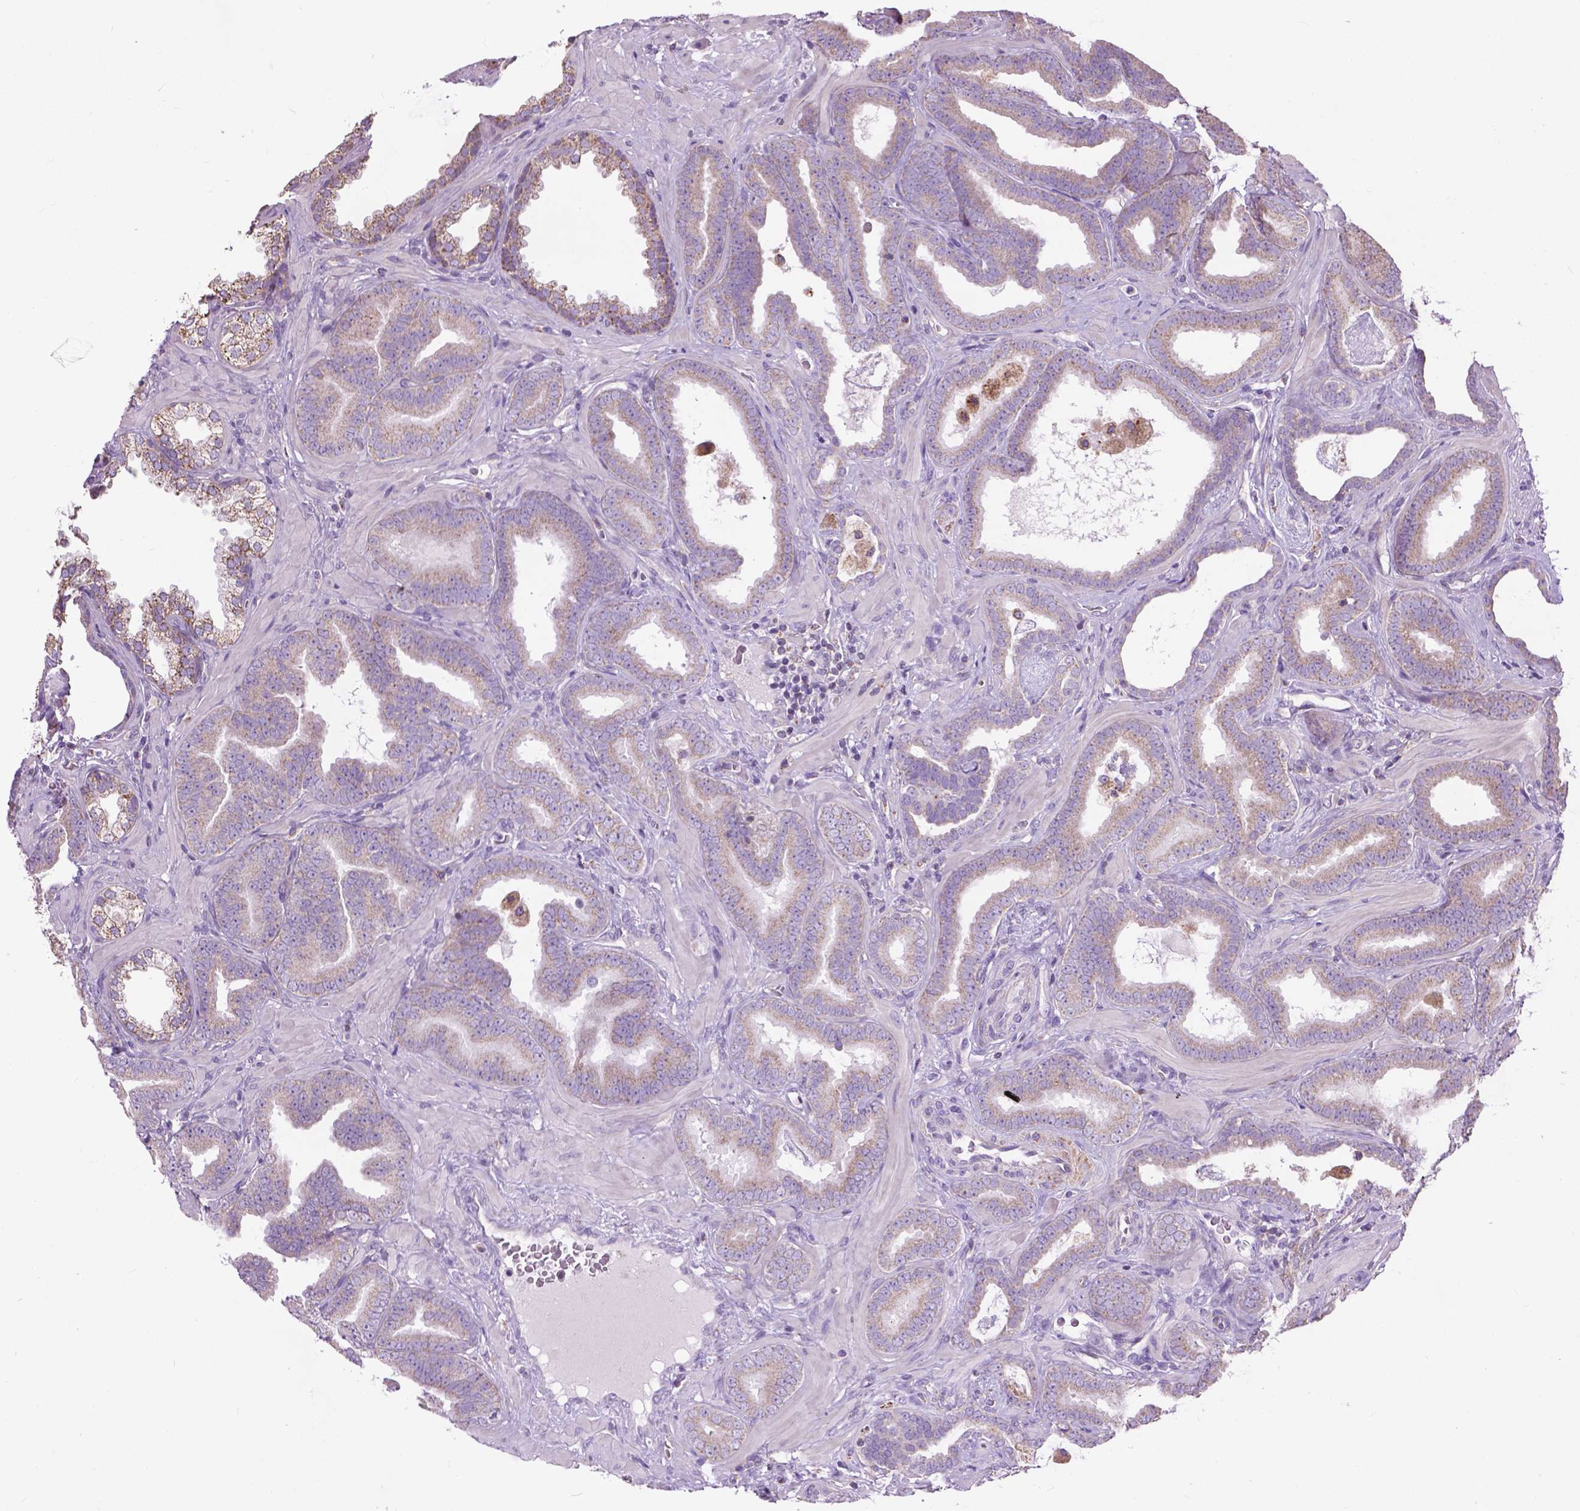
{"staining": {"intensity": "weak", "quantity": "25%-75%", "location": "cytoplasmic/membranous"}, "tissue": "prostate cancer", "cell_type": "Tumor cells", "image_type": "cancer", "snomed": [{"axis": "morphology", "description": "Adenocarcinoma, Low grade"}, {"axis": "topography", "description": "Prostate"}], "caption": "About 25%-75% of tumor cells in prostate cancer (adenocarcinoma (low-grade)) display weak cytoplasmic/membranous protein staining as visualized by brown immunohistochemical staining.", "gene": "VDAC1", "patient": {"sex": "male", "age": 63}}